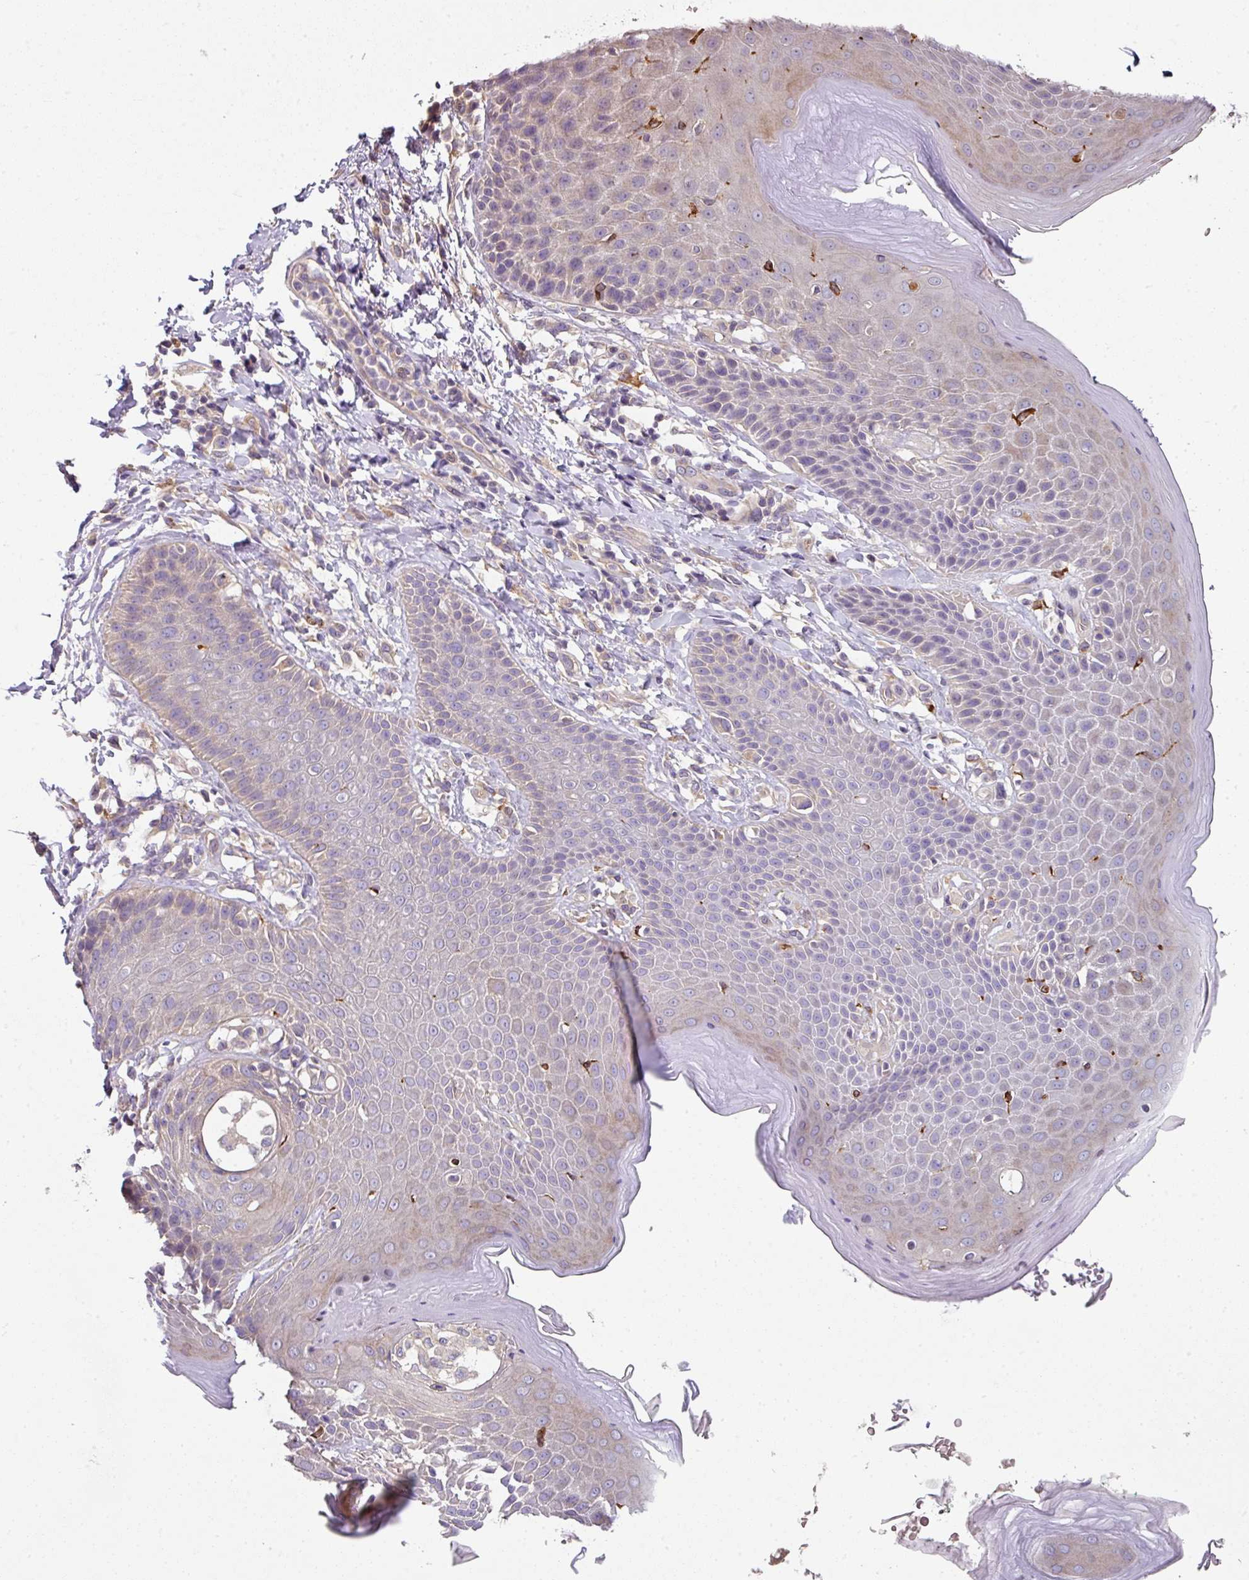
{"staining": {"intensity": "negative", "quantity": "none", "location": "none"}, "tissue": "skin", "cell_type": "Epidermal cells", "image_type": "normal", "snomed": [{"axis": "morphology", "description": "Normal tissue, NOS"}, {"axis": "topography", "description": "Peripheral nerve tissue"}], "caption": "A high-resolution photomicrograph shows immunohistochemistry staining of benign skin, which exhibits no significant staining in epidermal cells.", "gene": "C4orf48", "patient": {"sex": "male", "age": 51}}